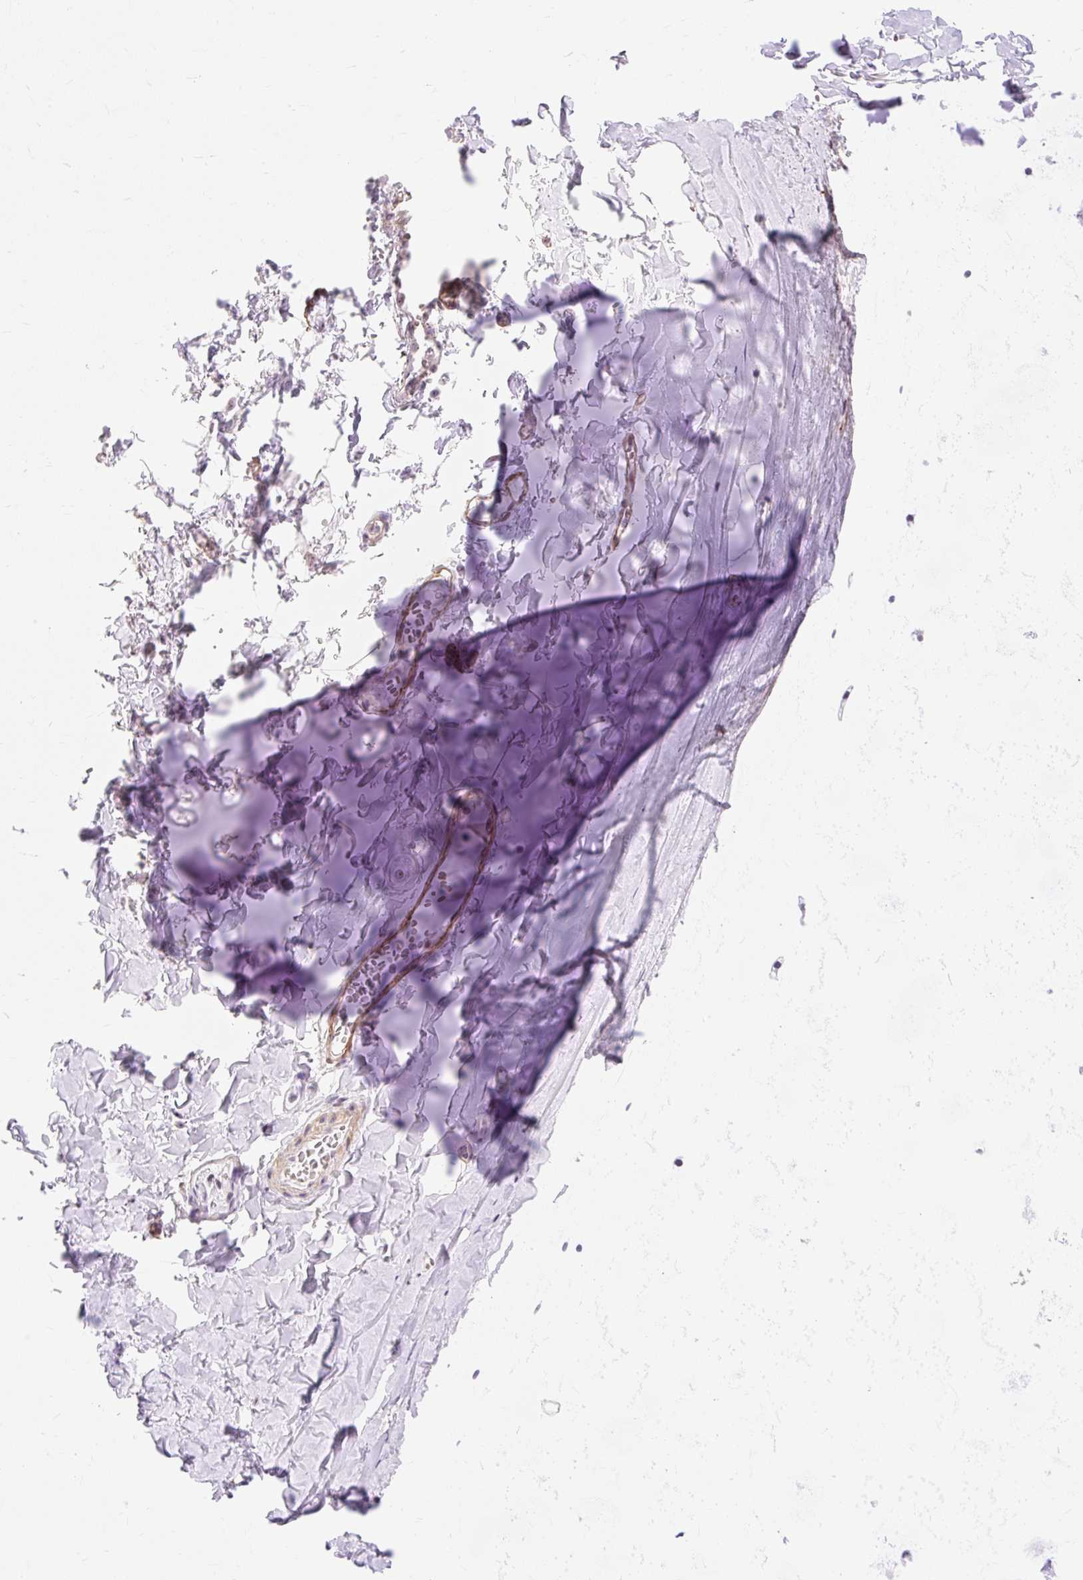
{"staining": {"intensity": "negative", "quantity": "none", "location": "none"}, "tissue": "soft tissue", "cell_type": "Chondrocytes", "image_type": "normal", "snomed": [{"axis": "morphology", "description": "Normal tissue, NOS"}, {"axis": "topography", "description": "Cartilage tissue"}, {"axis": "topography", "description": "Bronchus"}, {"axis": "topography", "description": "Peripheral nerve tissue"}], "caption": "Chondrocytes show no significant staining in normal soft tissue. Brightfield microscopy of immunohistochemistry stained with DAB (brown) and hematoxylin (blue), captured at high magnification.", "gene": "OBP2A", "patient": {"sex": "female", "age": 59}}